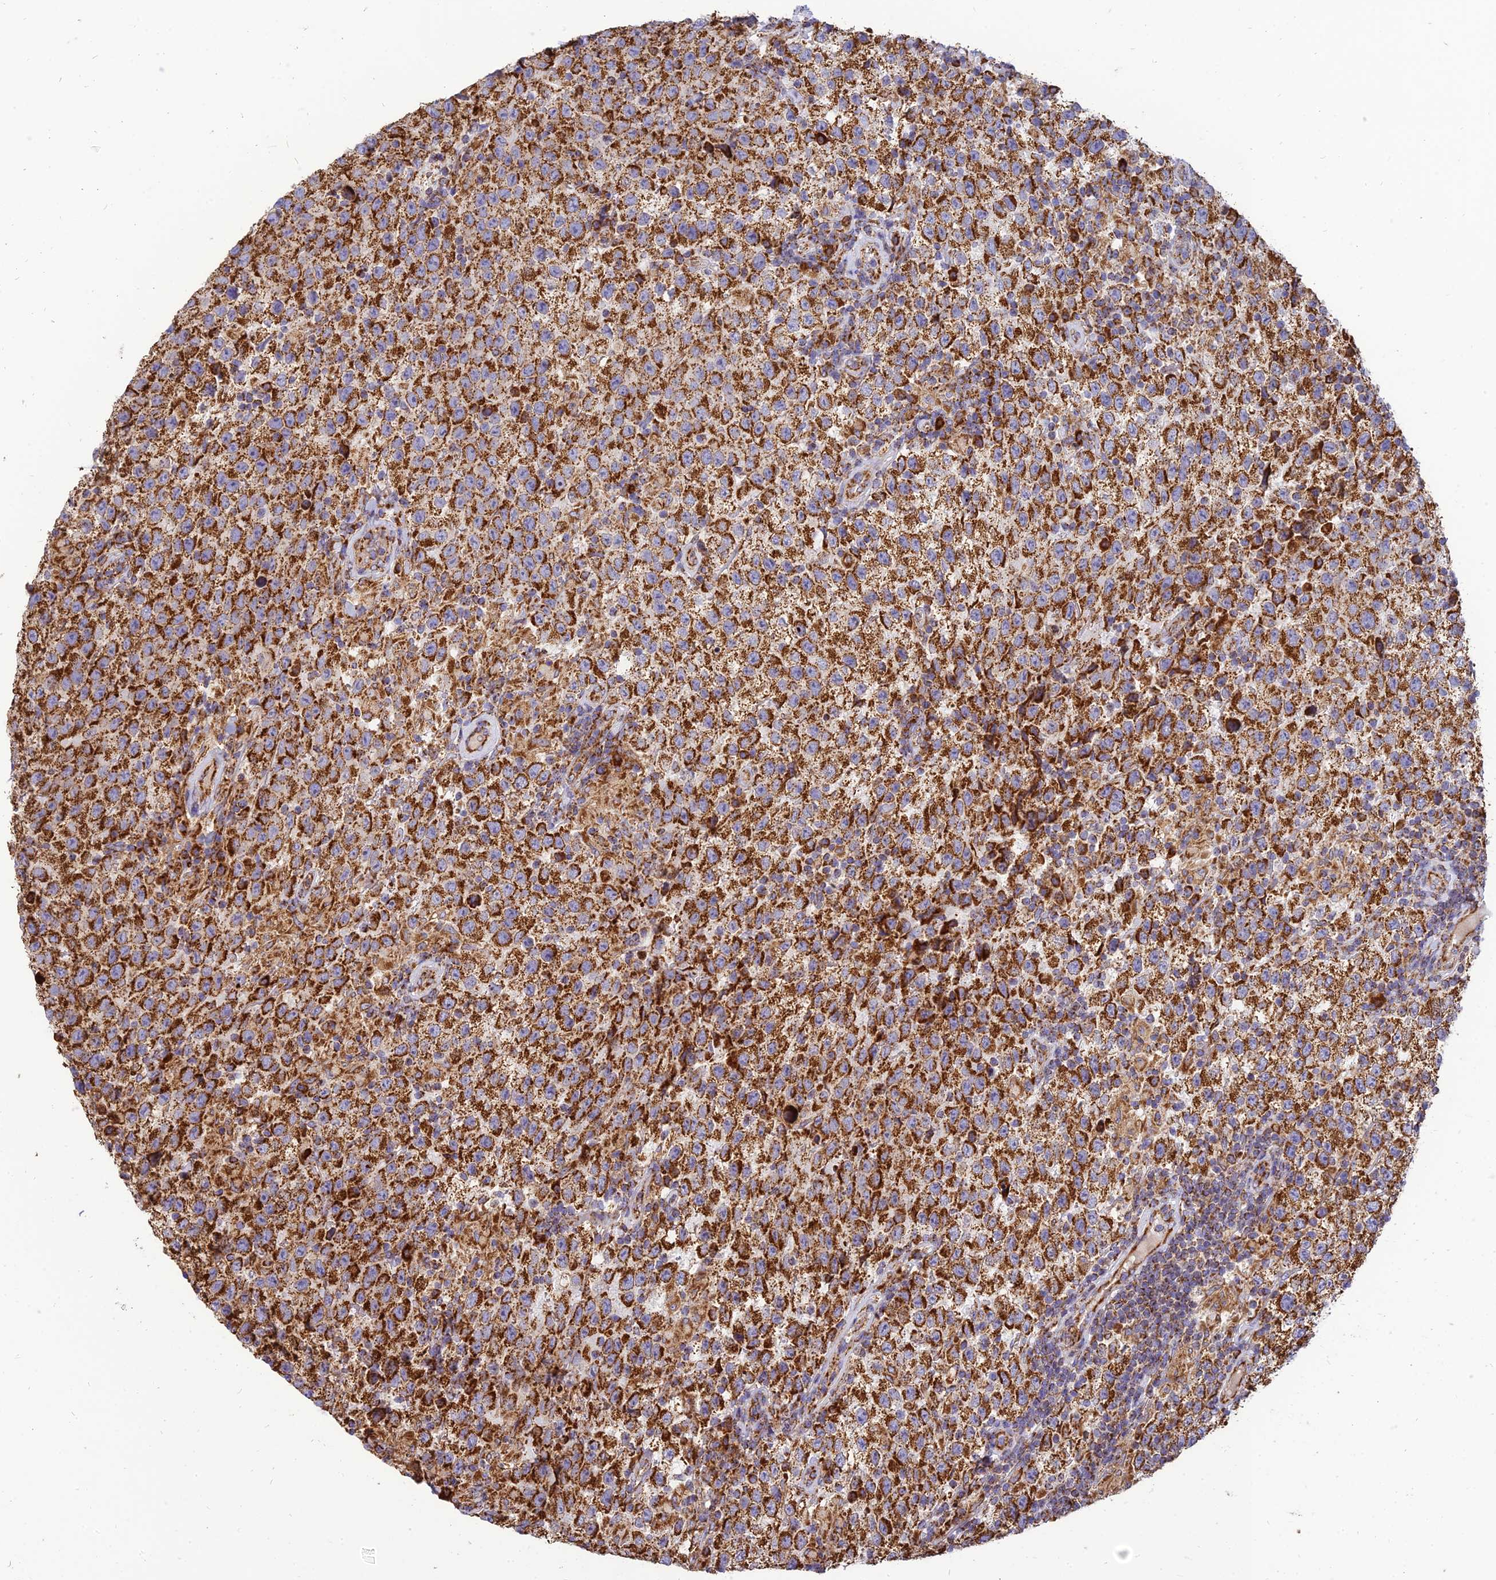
{"staining": {"intensity": "strong", "quantity": ">75%", "location": "cytoplasmic/membranous"}, "tissue": "testis cancer", "cell_type": "Tumor cells", "image_type": "cancer", "snomed": [{"axis": "morphology", "description": "Seminoma, NOS"}, {"axis": "morphology", "description": "Carcinoma, Embryonal, NOS"}, {"axis": "topography", "description": "Testis"}], "caption": "Protein analysis of testis embryonal carcinoma tissue shows strong cytoplasmic/membranous expression in approximately >75% of tumor cells.", "gene": "THUMPD2", "patient": {"sex": "male", "age": 41}}